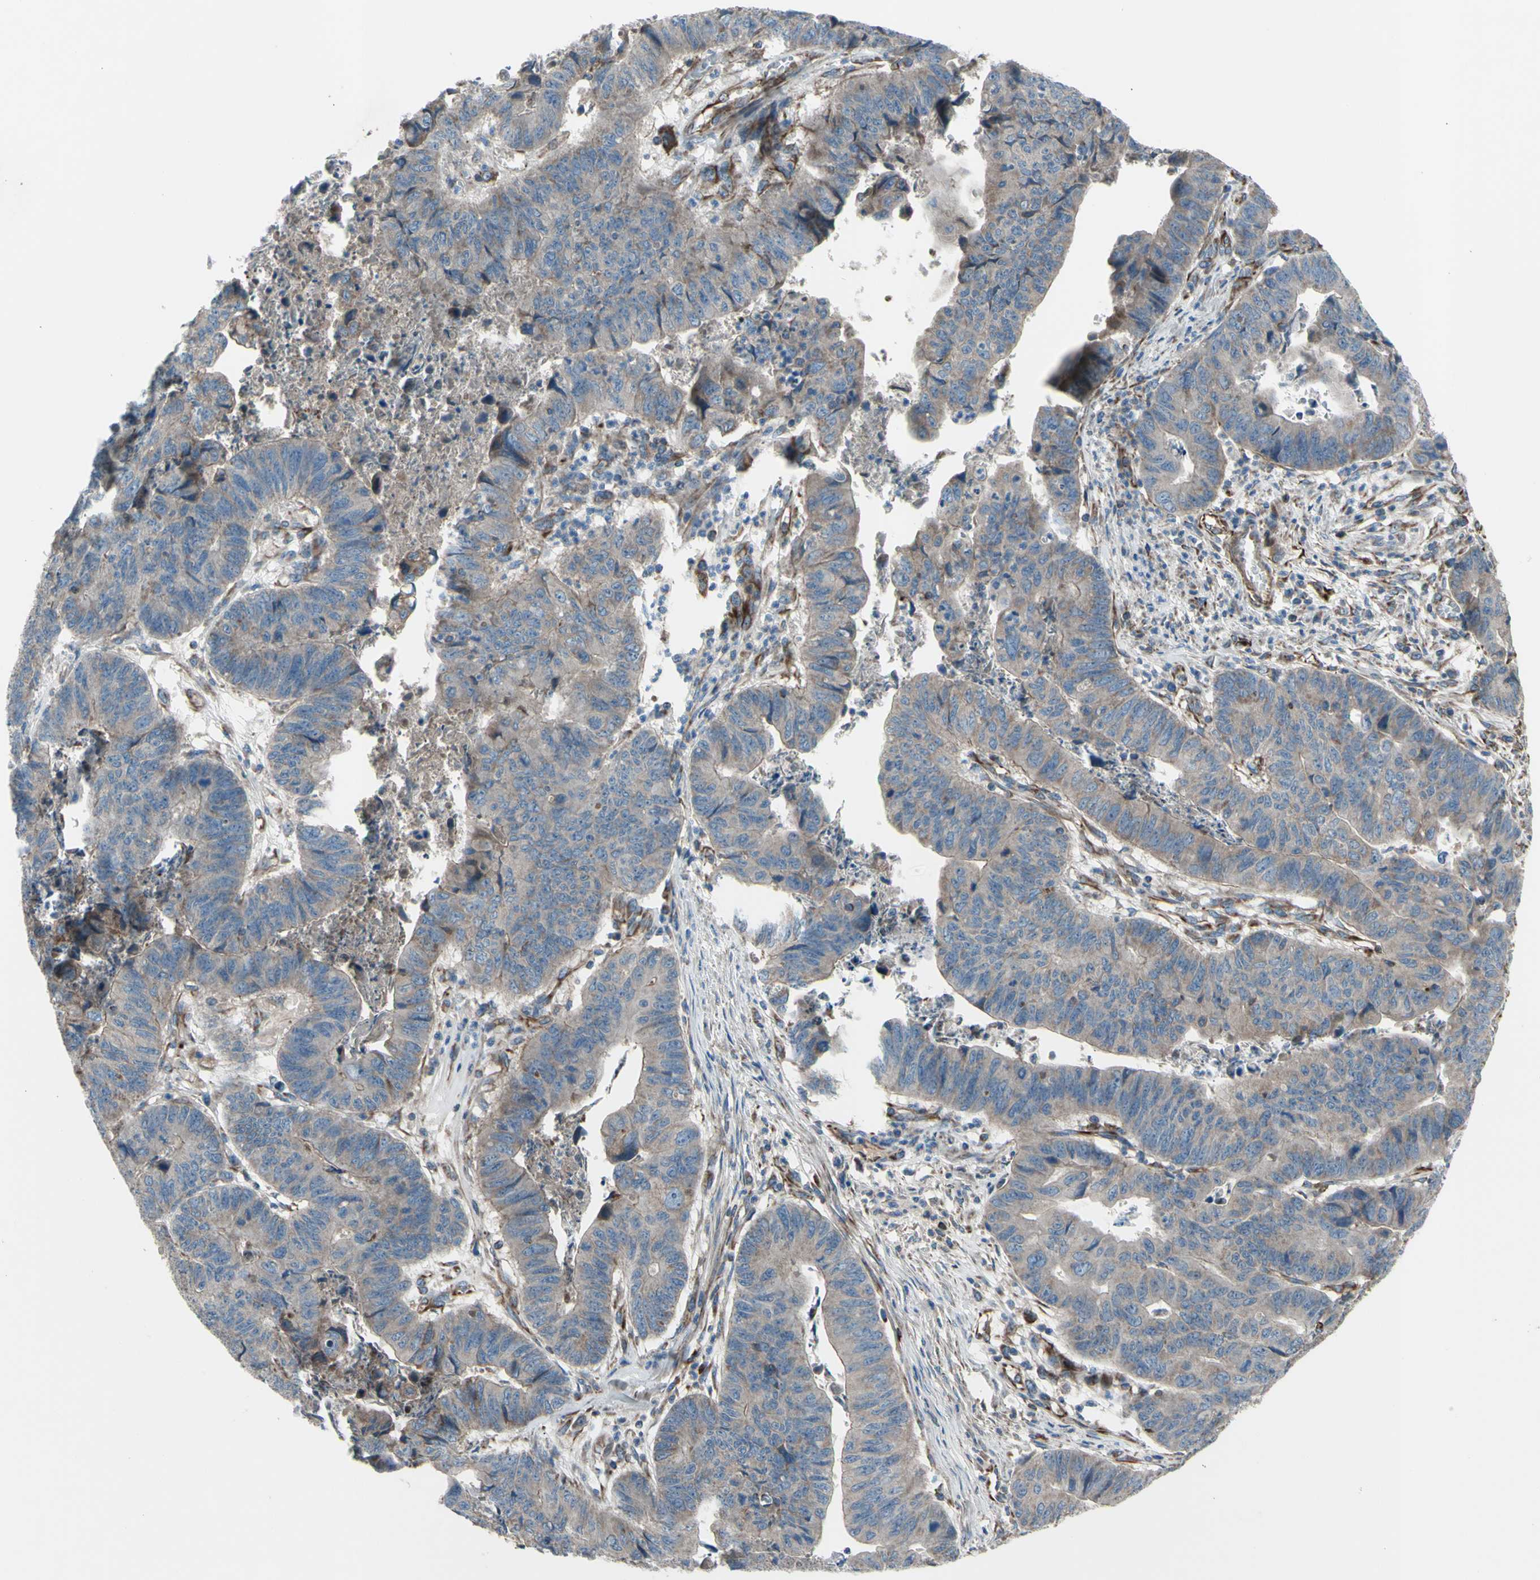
{"staining": {"intensity": "weak", "quantity": "25%-75%", "location": "cytoplasmic/membranous"}, "tissue": "stomach cancer", "cell_type": "Tumor cells", "image_type": "cancer", "snomed": [{"axis": "morphology", "description": "Adenocarcinoma, NOS"}, {"axis": "topography", "description": "Stomach, lower"}], "caption": "Protein expression analysis of stomach adenocarcinoma reveals weak cytoplasmic/membranous staining in approximately 25%-75% of tumor cells.", "gene": "EMC7", "patient": {"sex": "male", "age": 77}}